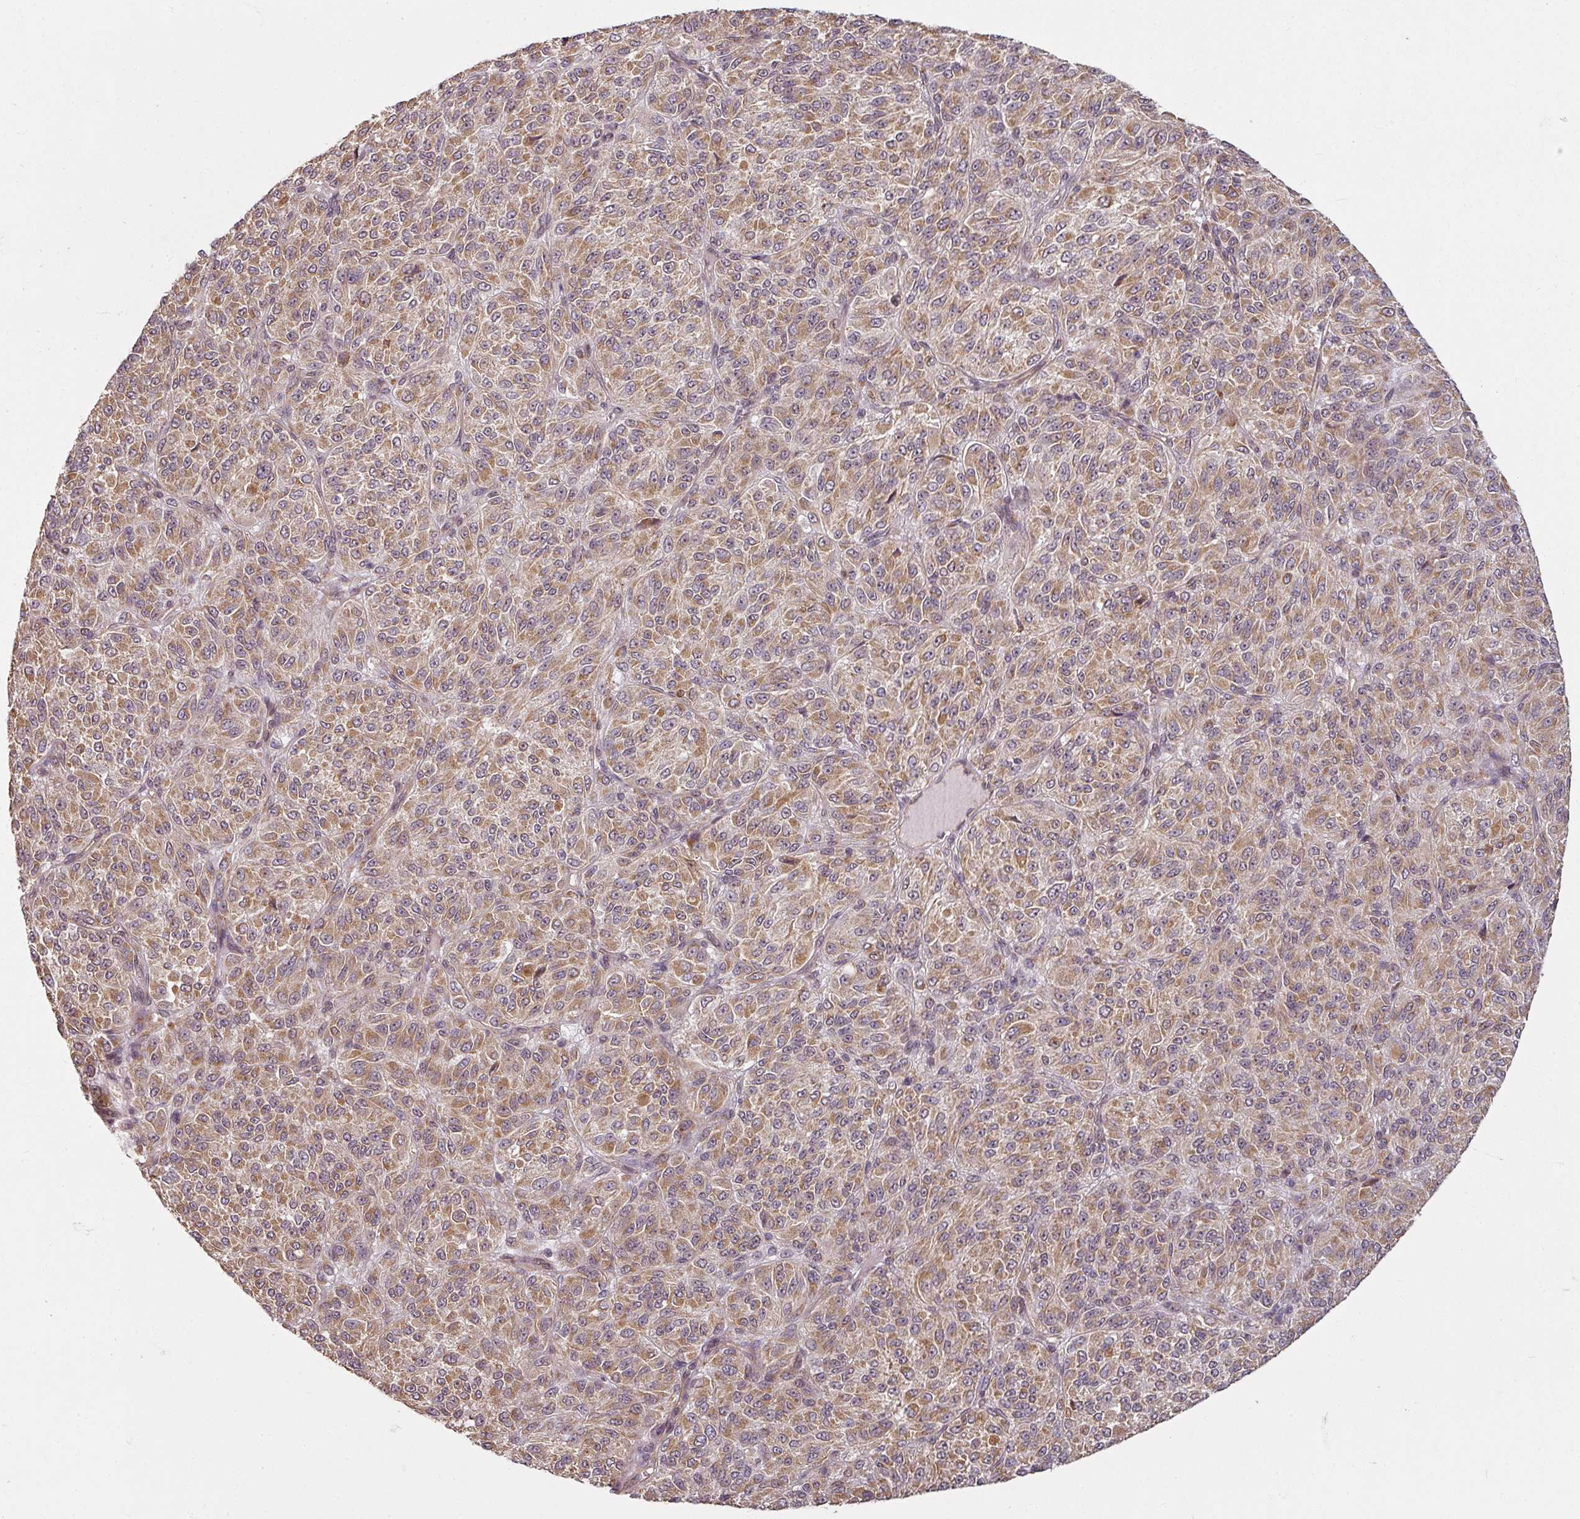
{"staining": {"intensity": "moderate", "quantity": ">75%", "location": "cytoplasmic/membranous"}, "tissue": "melanoma", "cell_type": "Tumor cells", "image_type": "cancer", "snomed": [{"axis": "morphology", "description": "Malignant melanoma, Metastatic site"}, {"axis": "topography", "description": "Brain"}], "caption": "Moderate cytoplasmic/membranous staining is present in about >75% of tumor cells in malignant melanoma (metastatic site).", "gene": "DIMT1", "patient": {"sex": "female", "age": 56}}